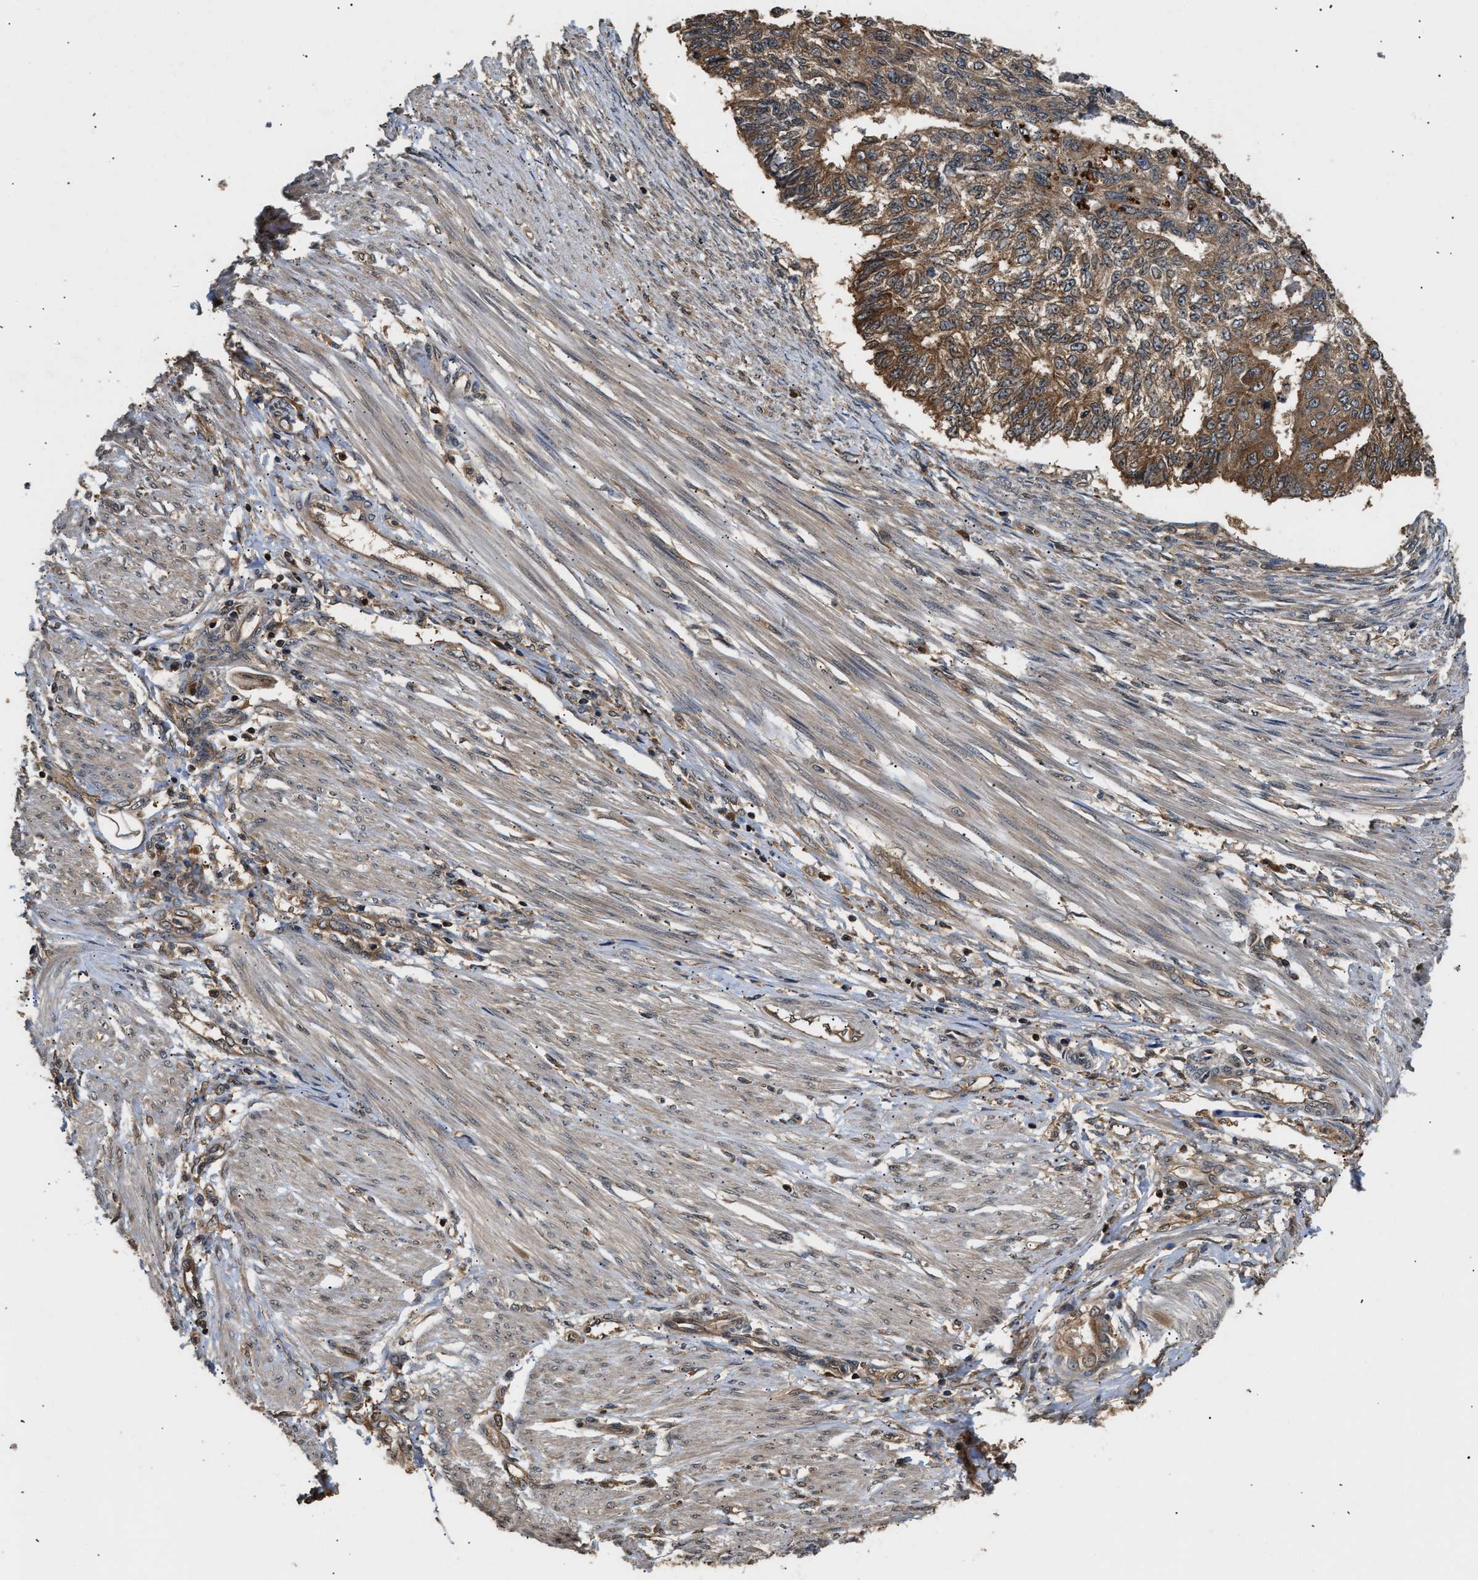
{"staining": {"intensity": "moderate", "quantity": ">75%", "location": "cytoplasmic/membranous"}, "tissue": "endometrial cancer", "cell_type": "Tumor cells", "image_type": "cancer", "snomed": [{"axis": "morphology", "description": "Adenocarcinoma, NOS"}, {"axis": "topography", "description": "Endometrium"}], "caption": "This is a micrograph of immunohistochemistry (IHC) staining of adenocarcinoma (endometrial), which shows moderate positivity in the cytoplasmic/membranous of tumor cells.", "gene": "DNAJC2", "patient": {"sex": "female", "age": 32}}